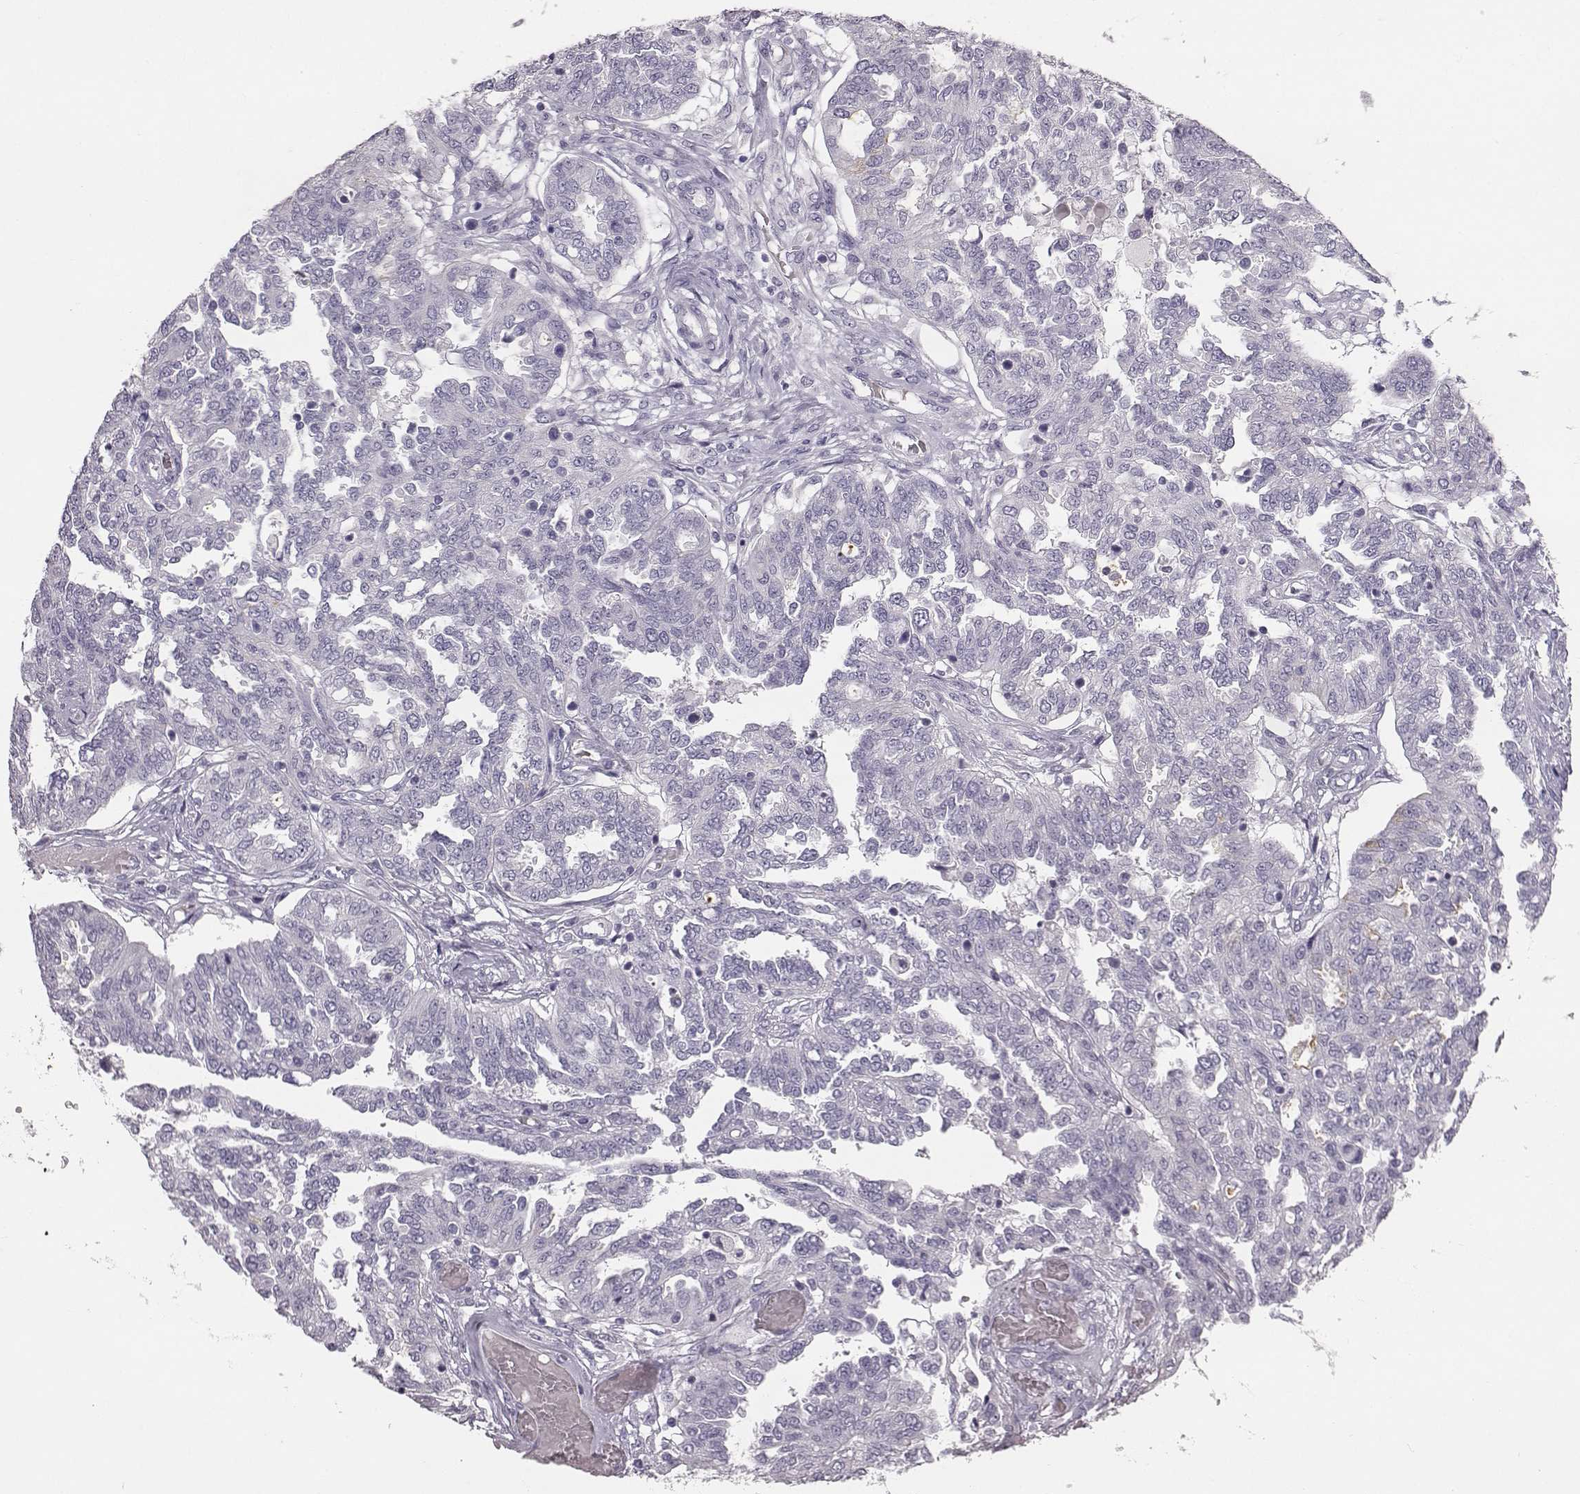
{"staining": {"intensity": "negative", "quantity": "none", "location": "none"}, "tissue": "ovarian cancer", "cell_type": "Tumor cells", "image_type": "cancer", "snomed": [{"axis": "morphology", "description": "Cystadenocarcinoma, serous, NOS"}, {"axis": "topography", "description": "Ovary"}], "caption": "Immunohistochemistry micrograph of serous cystadenocarcinoma (ovarian) stained for a protein (brown), which shows no staining in tumor cells. Nuclei are stained in blue.", "gene": "NPTXR", "patient": {"sex": "female", "age": 67}}